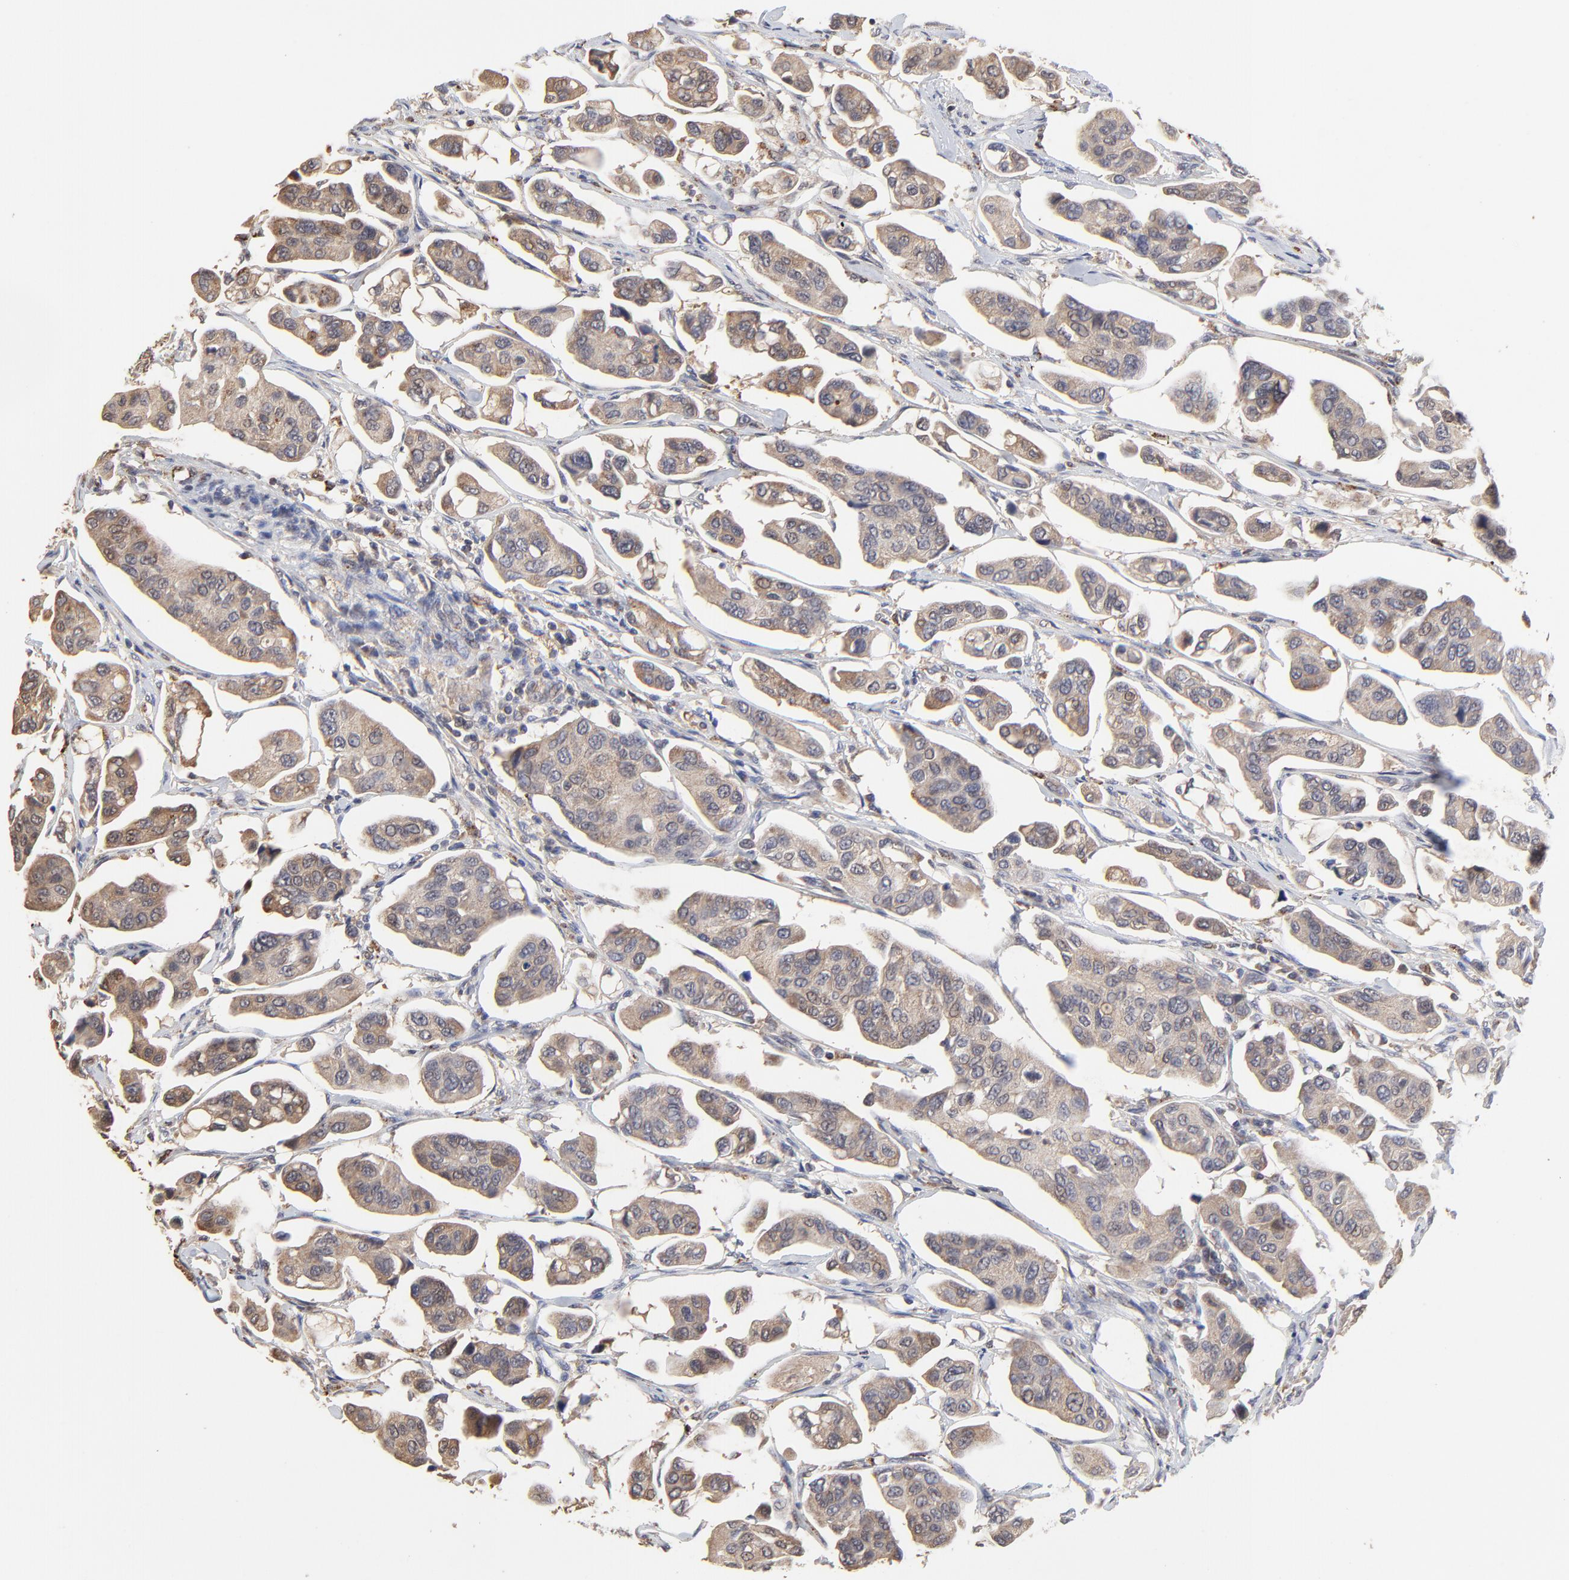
{"staining": {"intensity": "weak", "quantity": ">75%", "location": "cytoplasmic/membranous"}, "tissue": "urothelial cancer", "cell_type": "Tumor cells", "image_type": "cancer", "snomed": [{"axis": "morphology", "description": "Adenocarcinoma, NOS"}, {"axis": "topography", "description": "Urinary bladder"}], "caption": "Urothelial cancer tissue shows weak cytoplasmic/membranous staining in approximately >75% of tumor cells", "gene": "LGALS3", "patient": {"sex": "male", "age": 61}}